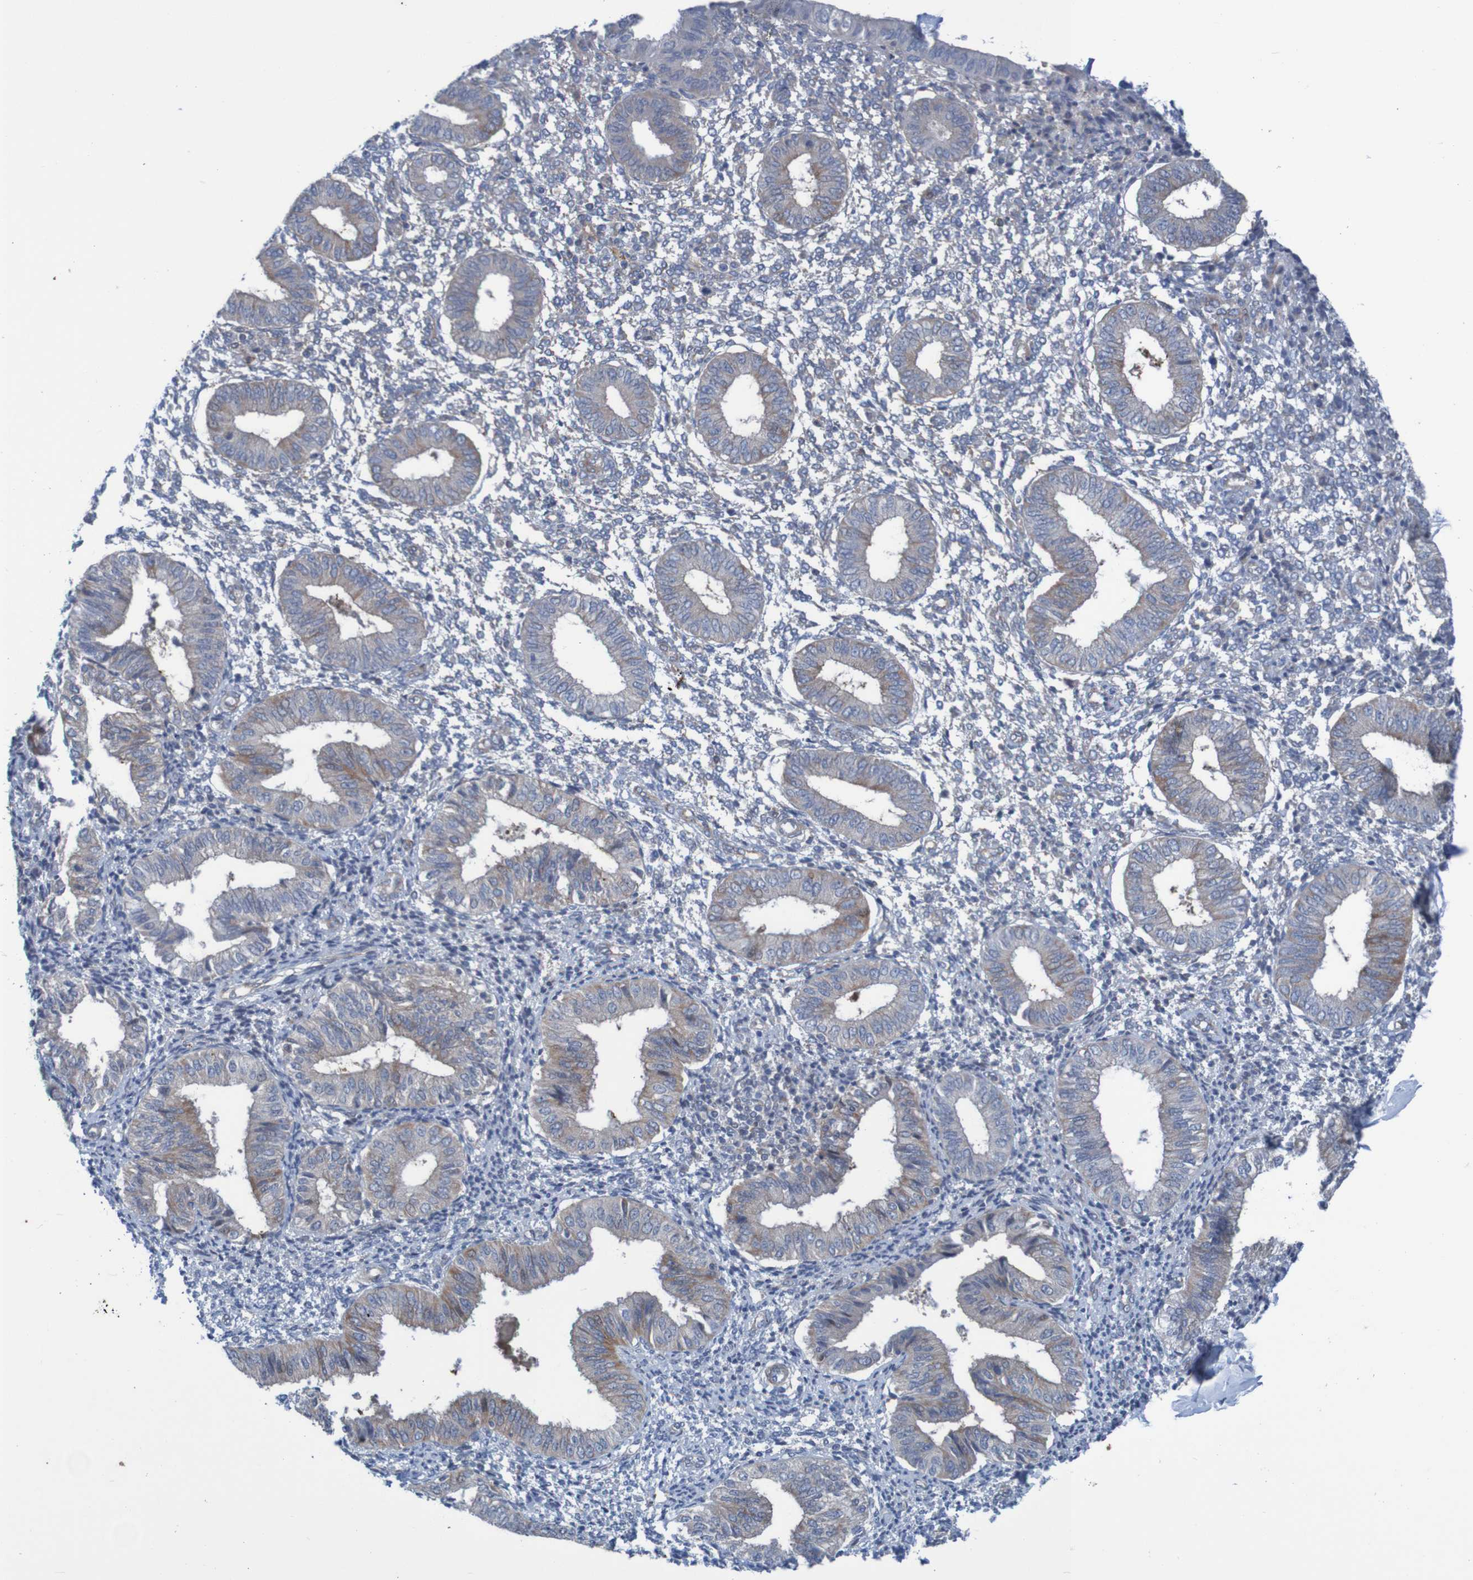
{"staining": {"intensity": "negative", "quantity": "none", "location": "none"}, "tissue": "endometrium", "cell_type": "Cells in endometrial stroma", "image_type": "normal", "snomed": [{"axis": "morphology", "description": "Normal tissue, NOS"}, {"axis": "topography", "description": "Endometrium"}], "caption": "This is a micrograph of immunohistochemistry (IHC) staining of benign endometrium, which shows no expression in cells in endometrial stroma. (Stains: DAB (3,3'-diaminobenzidine) immunohistochemistry with hematoxylin counter stain, Microscopy: brightfield microscopy at high magnification).", "gene": "ANGPT4", "patient": {"sex": "female", "age": 50}}